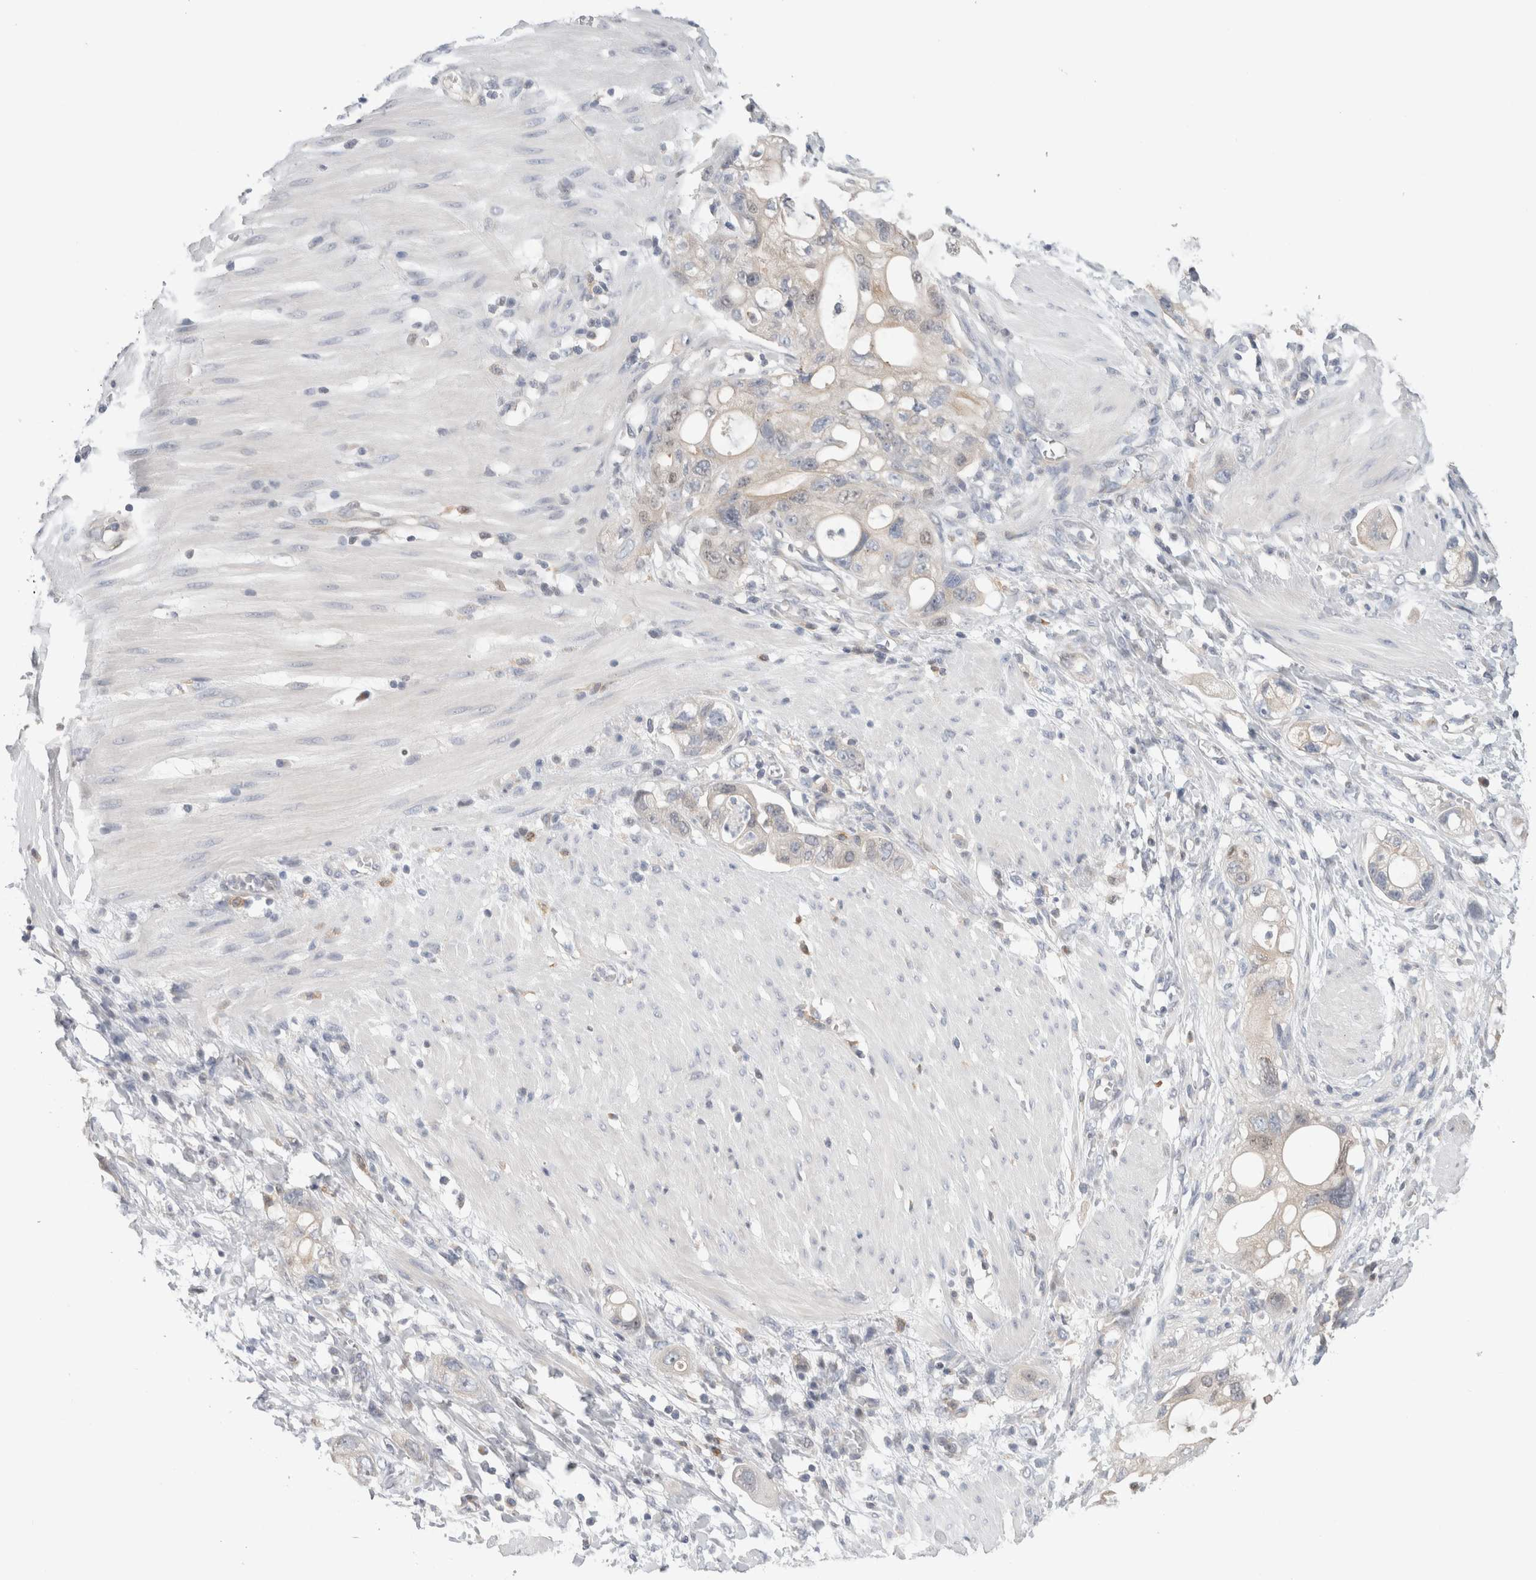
{"staining": {"intensity": "negative", "quantity": "none", "location": "none"}, "tissue": "stomach cancer", "cell_type": "Tumor cells", "image_type": "cancer", "snomed": [{"axis": "morphology", "description": "Adenocarcinoma, NOS"}, {"axis": "topography", "description": "Stomach"}, {"axis": "topography", "description": "Stomach, lower"}], "caption": "Tumor cells are negative for protein expression in human stomach adenocarcinoma.", "gene": "SYTL5", "patient": {"sex": "female", "age": 48}}